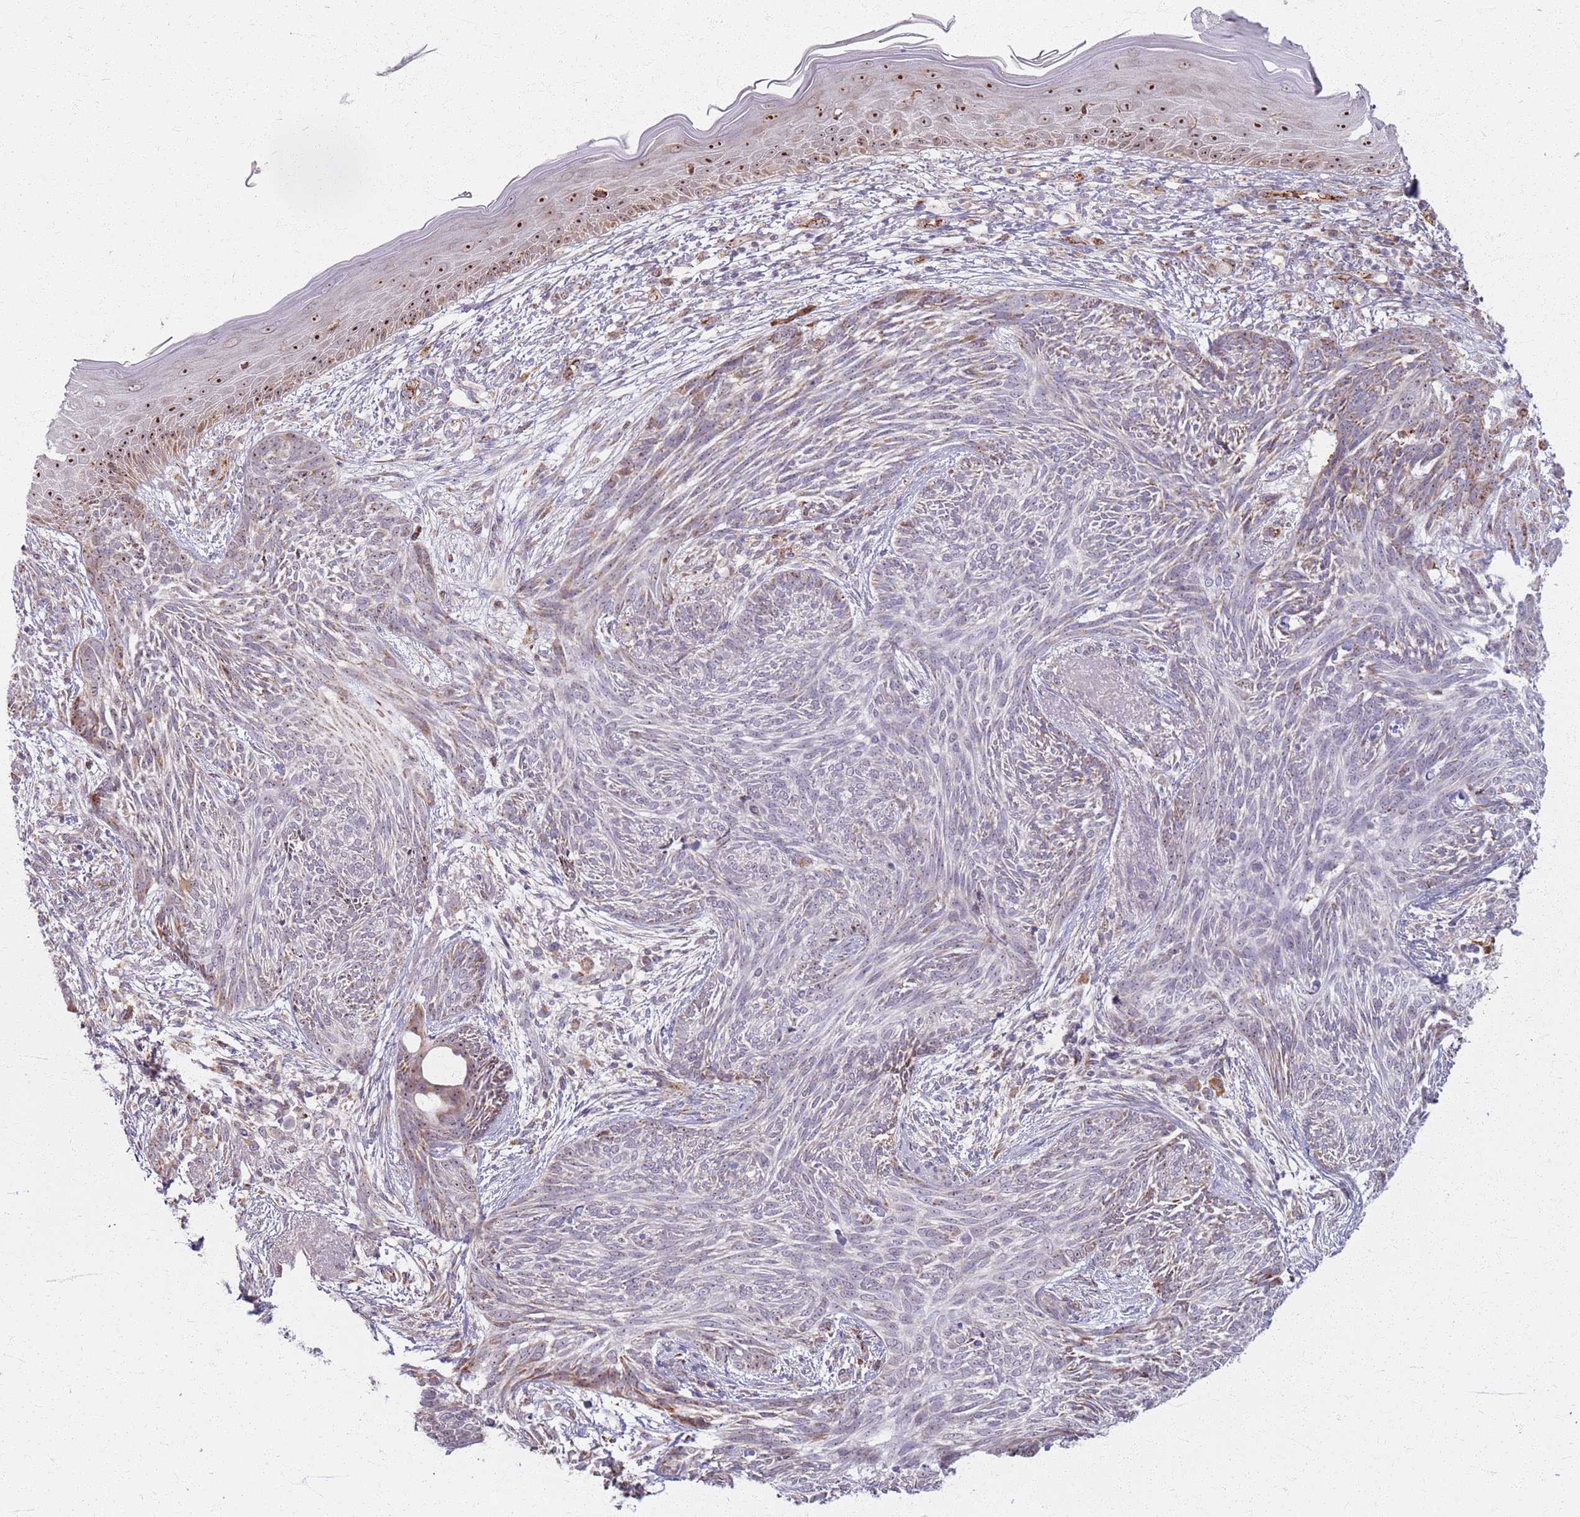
{"staining": {"intensity": "weak", "quantity": "<25%", "location": "nuclear"}, "tissue": "skin cancer", "cell_type": "Tumor cells", "image_type": "cancer", "snomed": [{"axis": "morphology", "description": "Basal cell carcinoma"}, {"axis": "topography", "description": "Skin"}], "caption": "High power microscopy micrograph of an immunohistochemistry photomicrograph of skin basal cell carcinoma, revealing no significant positivity in tumor cells.", "gene": "KRI1", "patient": {"sex": "male", "age": 73}}